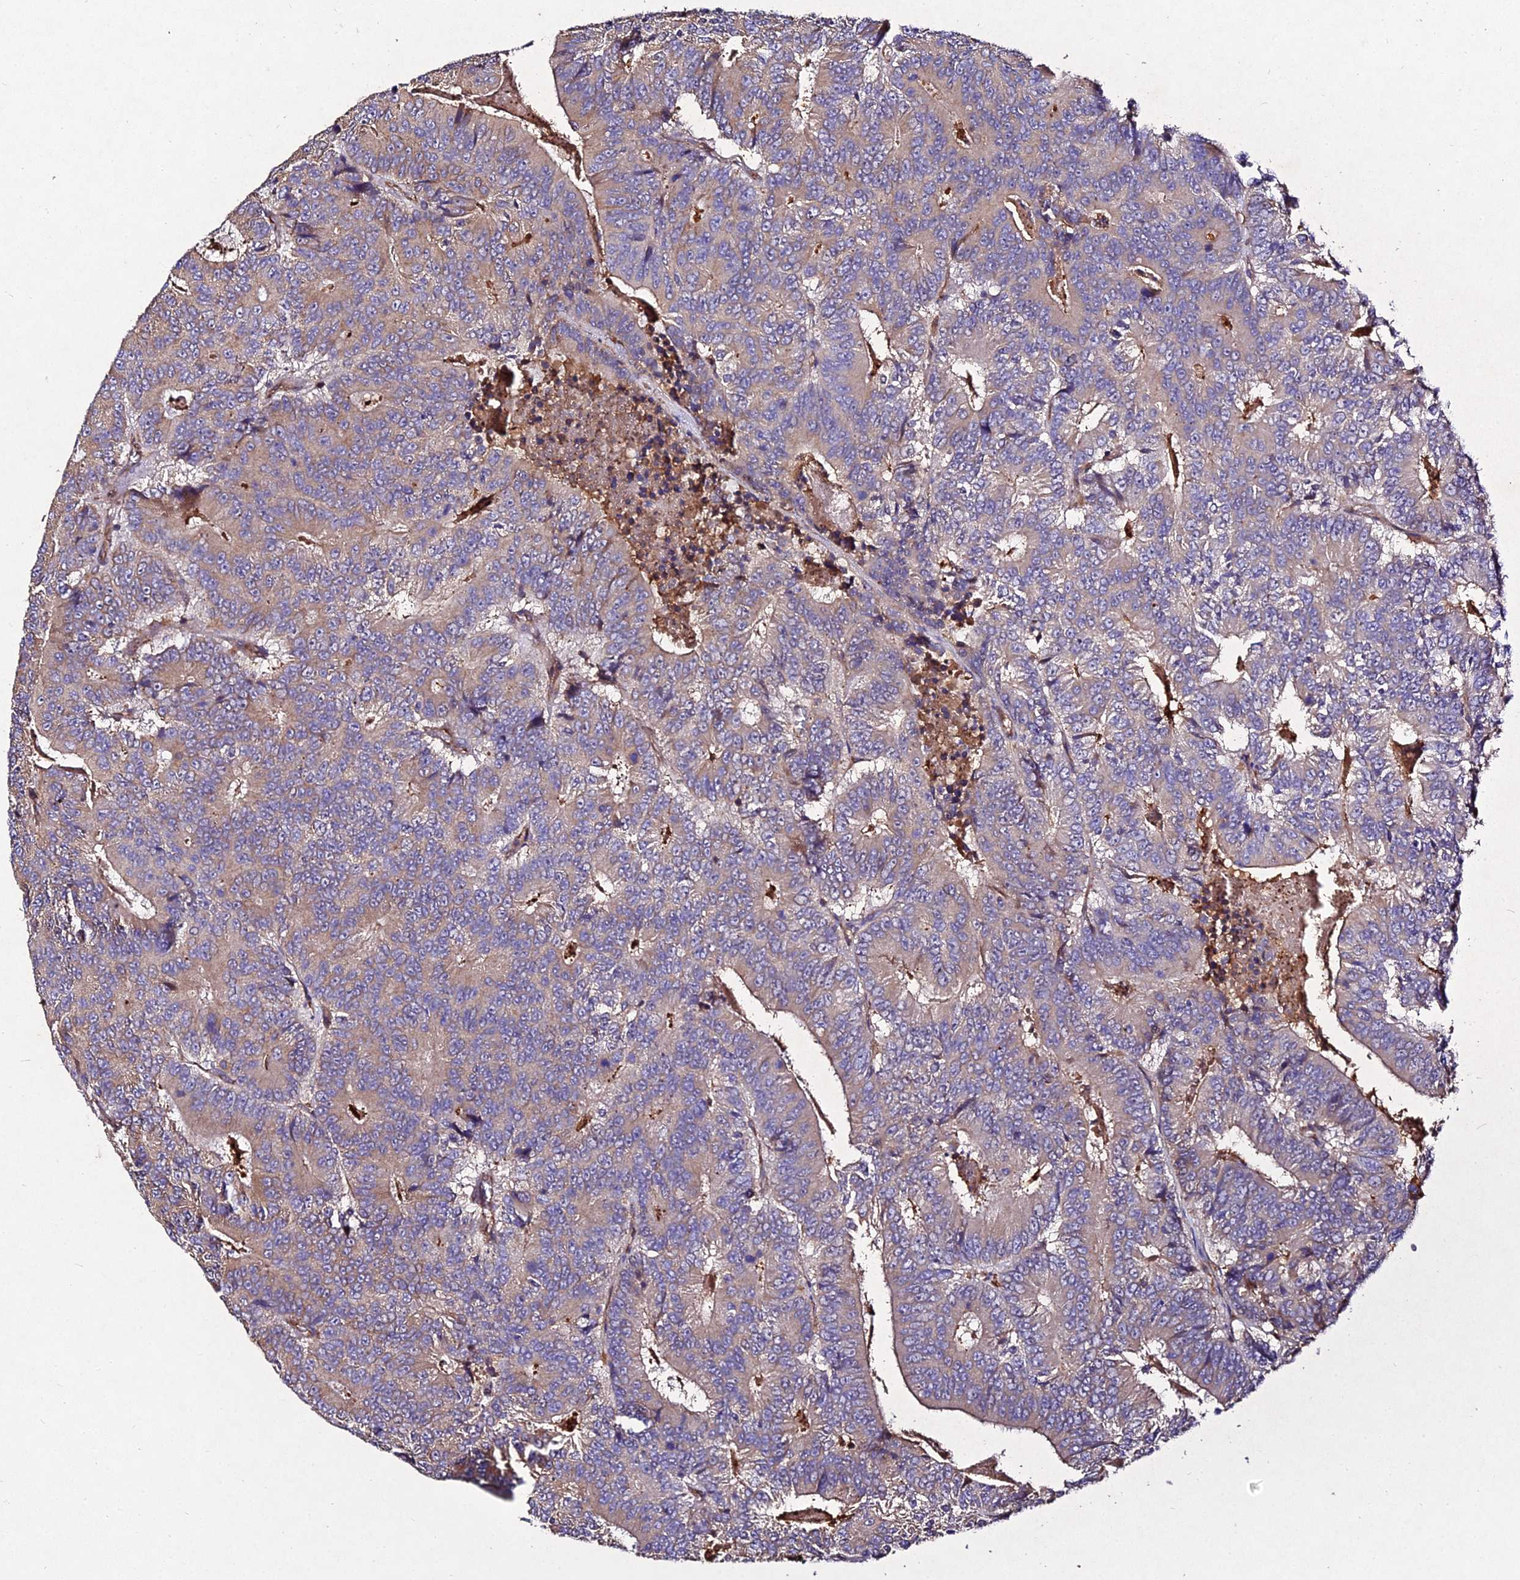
{"staining": {"intensity": "weak", "quantity": ">75%", "location": "cytoplasmic/membranous"}, "tissue": "colorectal cancer", "cell_type": "Tumor cells", "image_type": "cancer", "snomed": [{"axis": "morphology", "description": "Adenocarcinoma, NOS"}, {"axis": "topography", "description": "Colon"}], "caption": "Immunohistochemistry photomicrograph of neoplastic tissue: colorectal cancer (adenocarcinoma) stained using immunohistochemistry shows low levels of weak protein expression localized specifically in the cytoplasmic/membranous of tumor cells, appearing as a cytoplasmic/membranous brown color.", "gene": "AP3M2", "patient": {"sex": "male", "age": 83}}